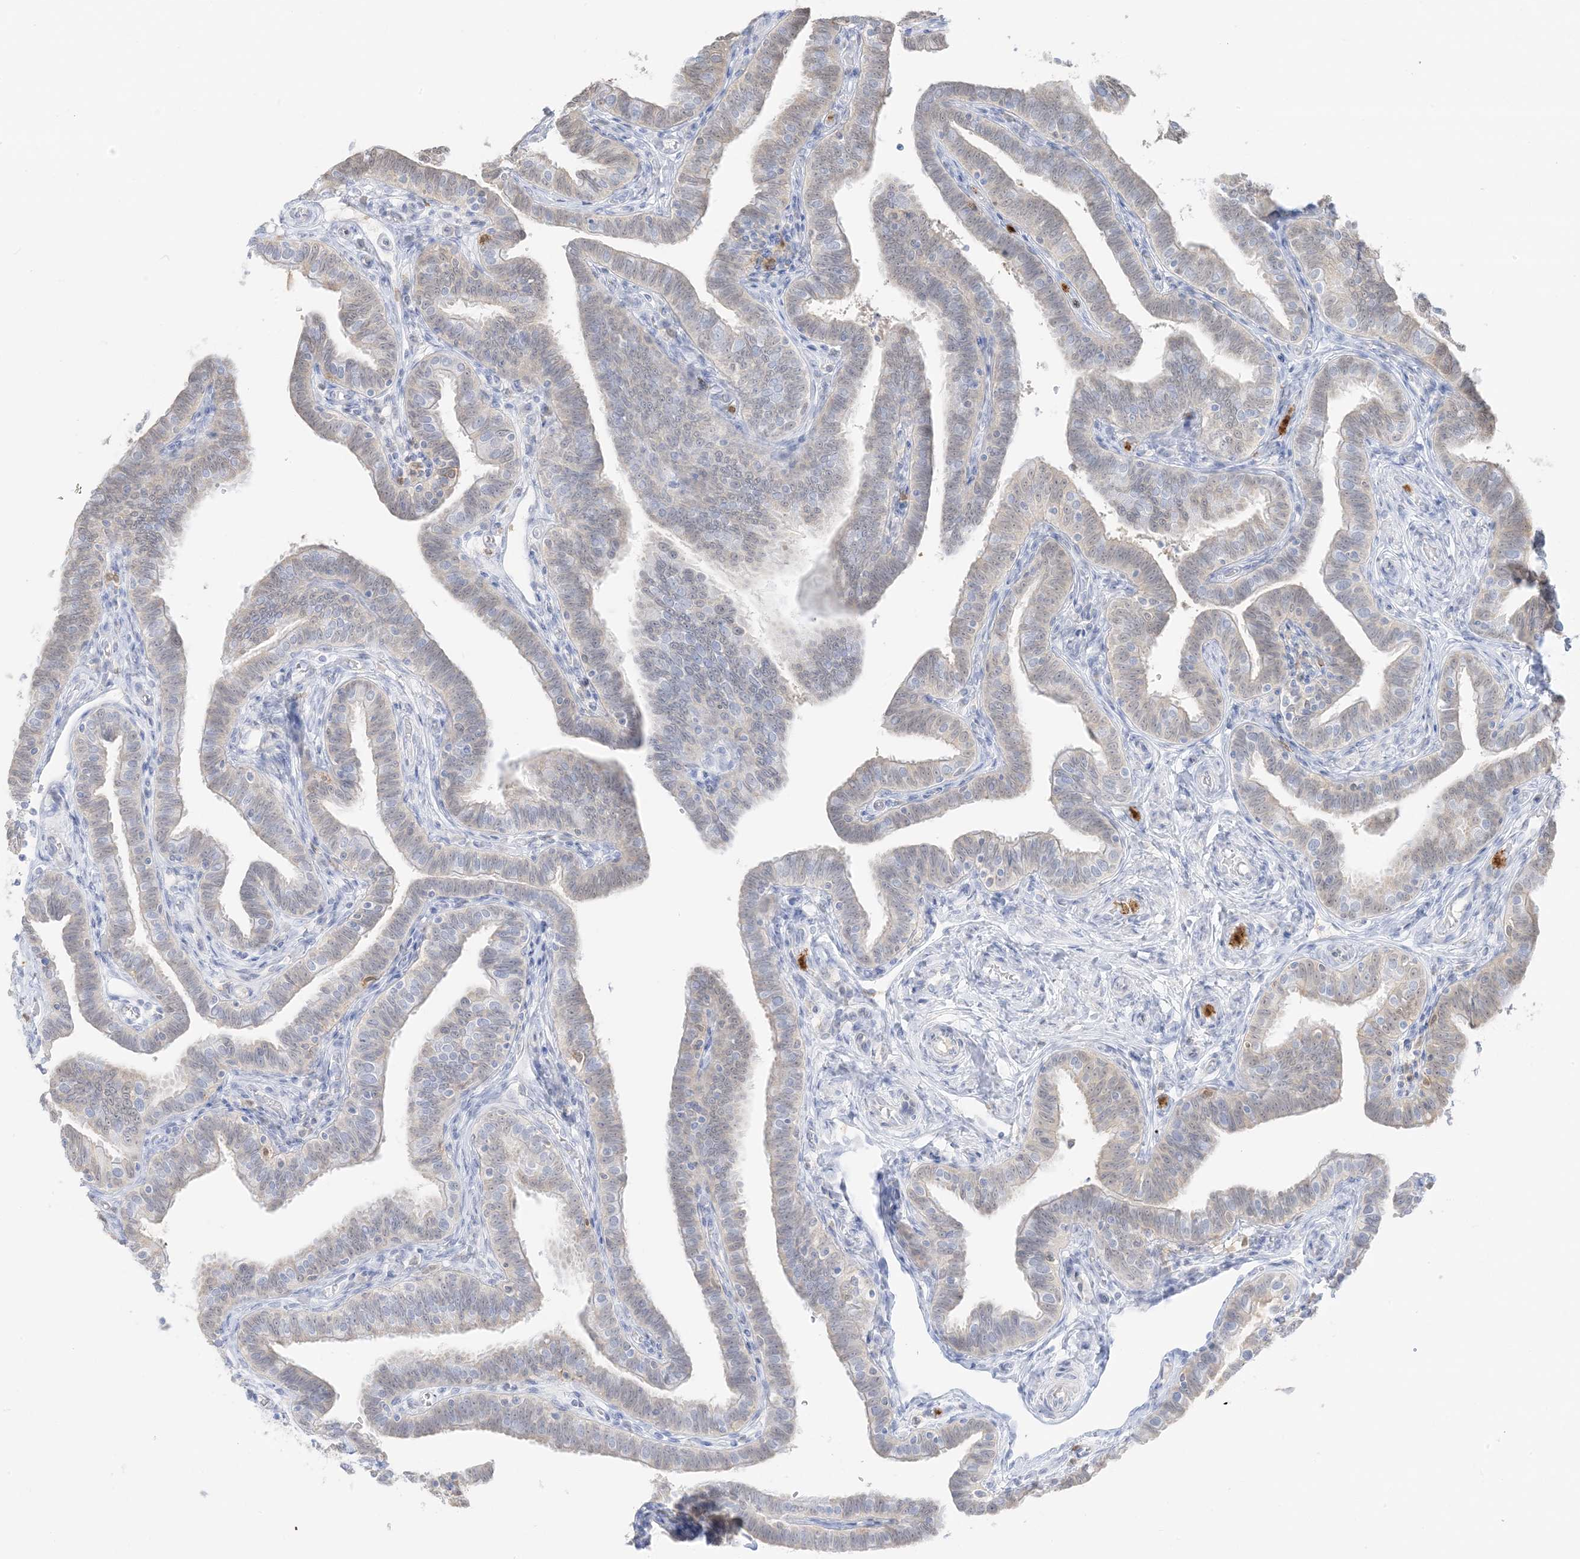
{"staining": {"intensity": "negative", "quantity": "none", "location": "none"}, "tissue": "fallopian tube", "cell_type": "Glandular cells", "image_type": "normal", "snomed": [{"axis": "morphology", "description": "Normal tissue, NOS"}, {"axis": "topography", "description": "Fallopian tube"}], "caption": "Protein analysis of unremarkable fallopian tube reveals no significant expression in glandular cells.", "gene": "GCA", "patient": {"sex": "female", "age": 39}}